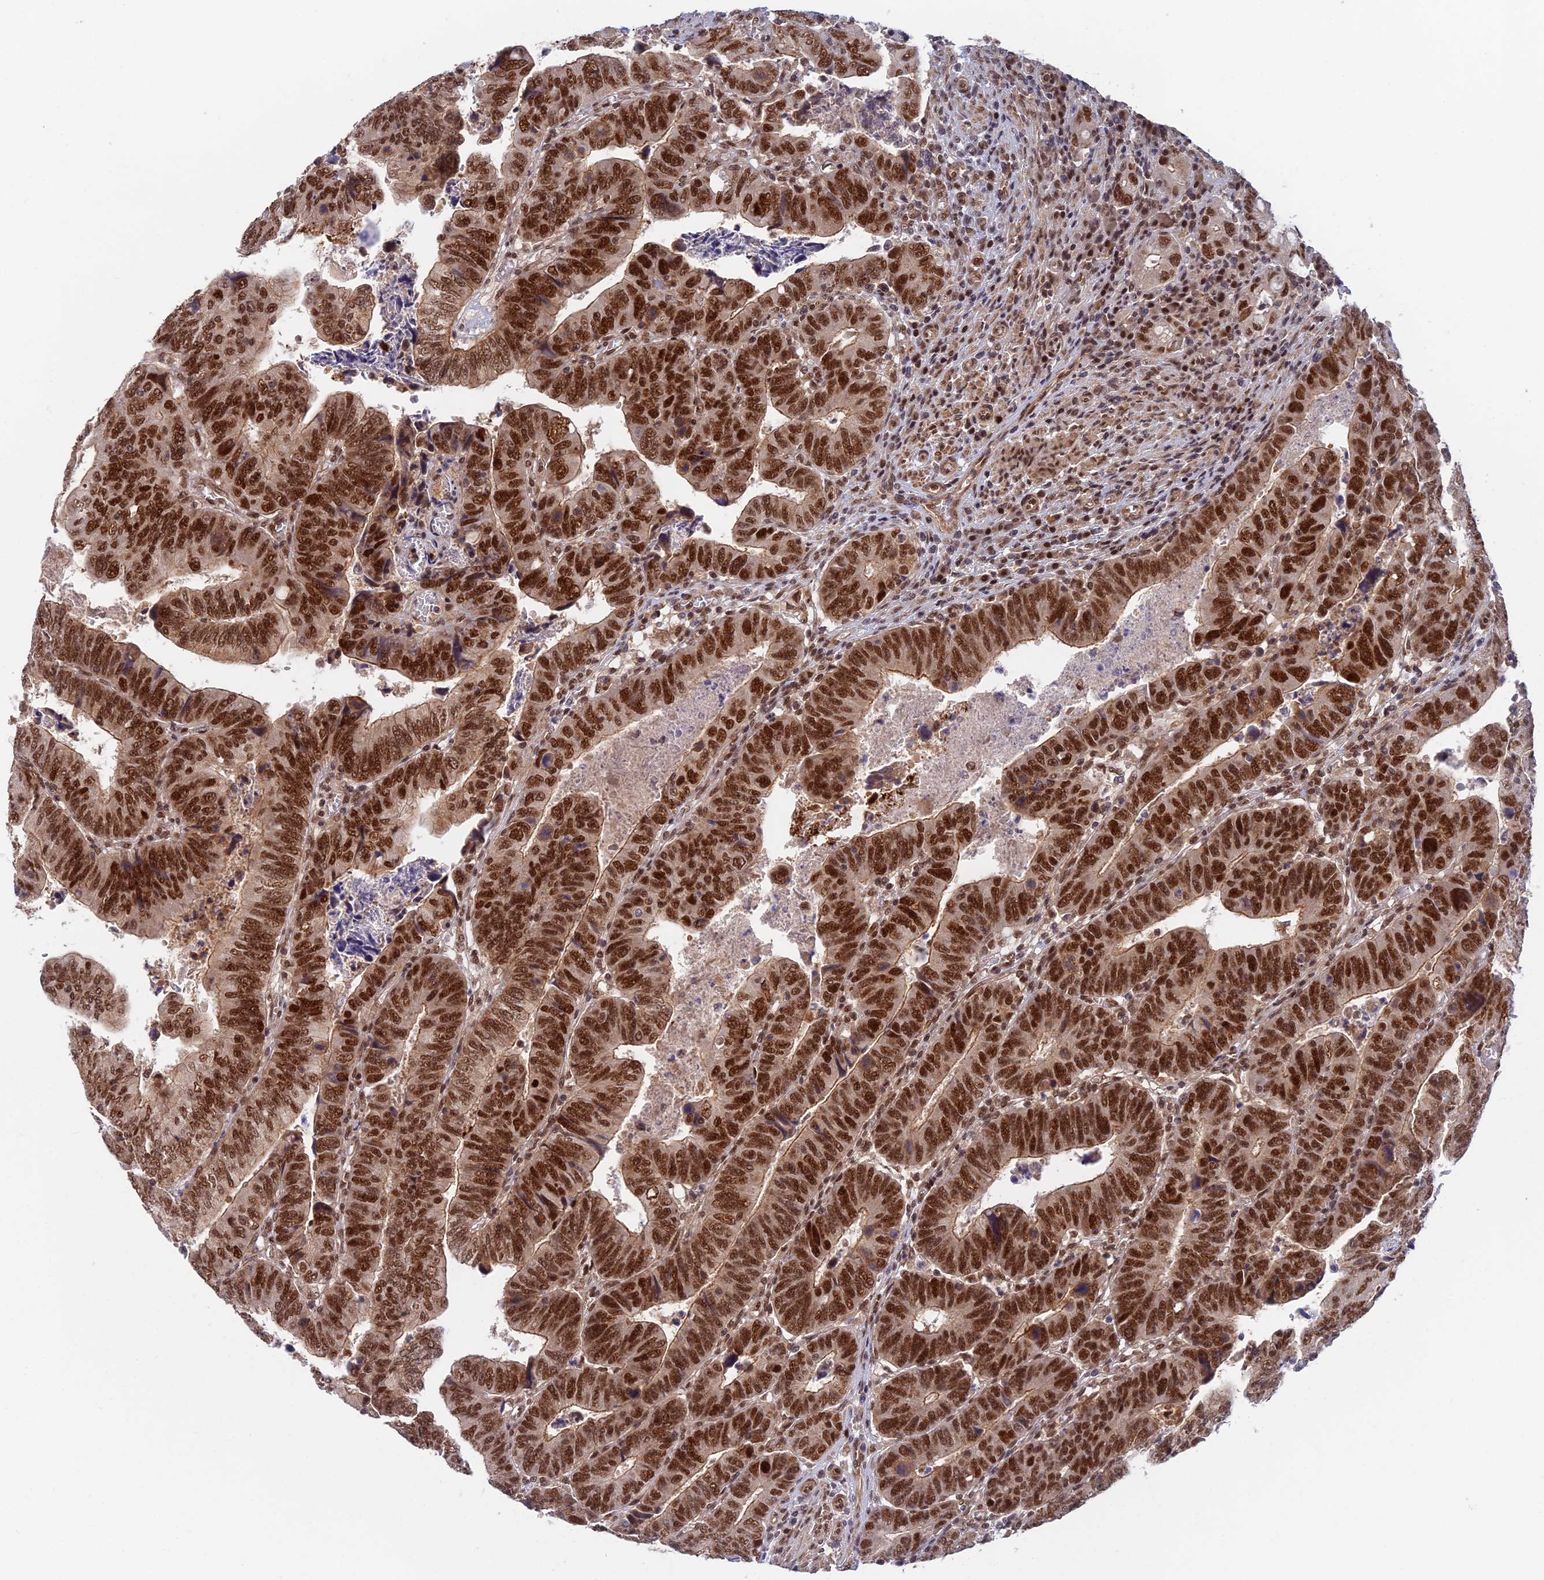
{"staining": {"intensity": "strong", "quantity": ">75%", "location": "cytoplasmic/membranous,nuclear"}, "tissue": "colorectal cancer", "cell_type": "Tumor cells", "image_type": "cancer", "snomed": [{"axis": "morphology", "description": "Normal tissue, NOS"}, {"axis": "morphology", "description": "Adenocarcinoma, NOS"}, {"axis": "topography", "description": "Rectum"}], "caption": "Immunohistochemical staining of human colorectal cancer exhibits high levels of strong cytoplasmic/membranous and nuclear positivity in approximately >75% of tumor cells.", "gene": "TCEA2", "patient": {"sex": "female", "age": 65}}